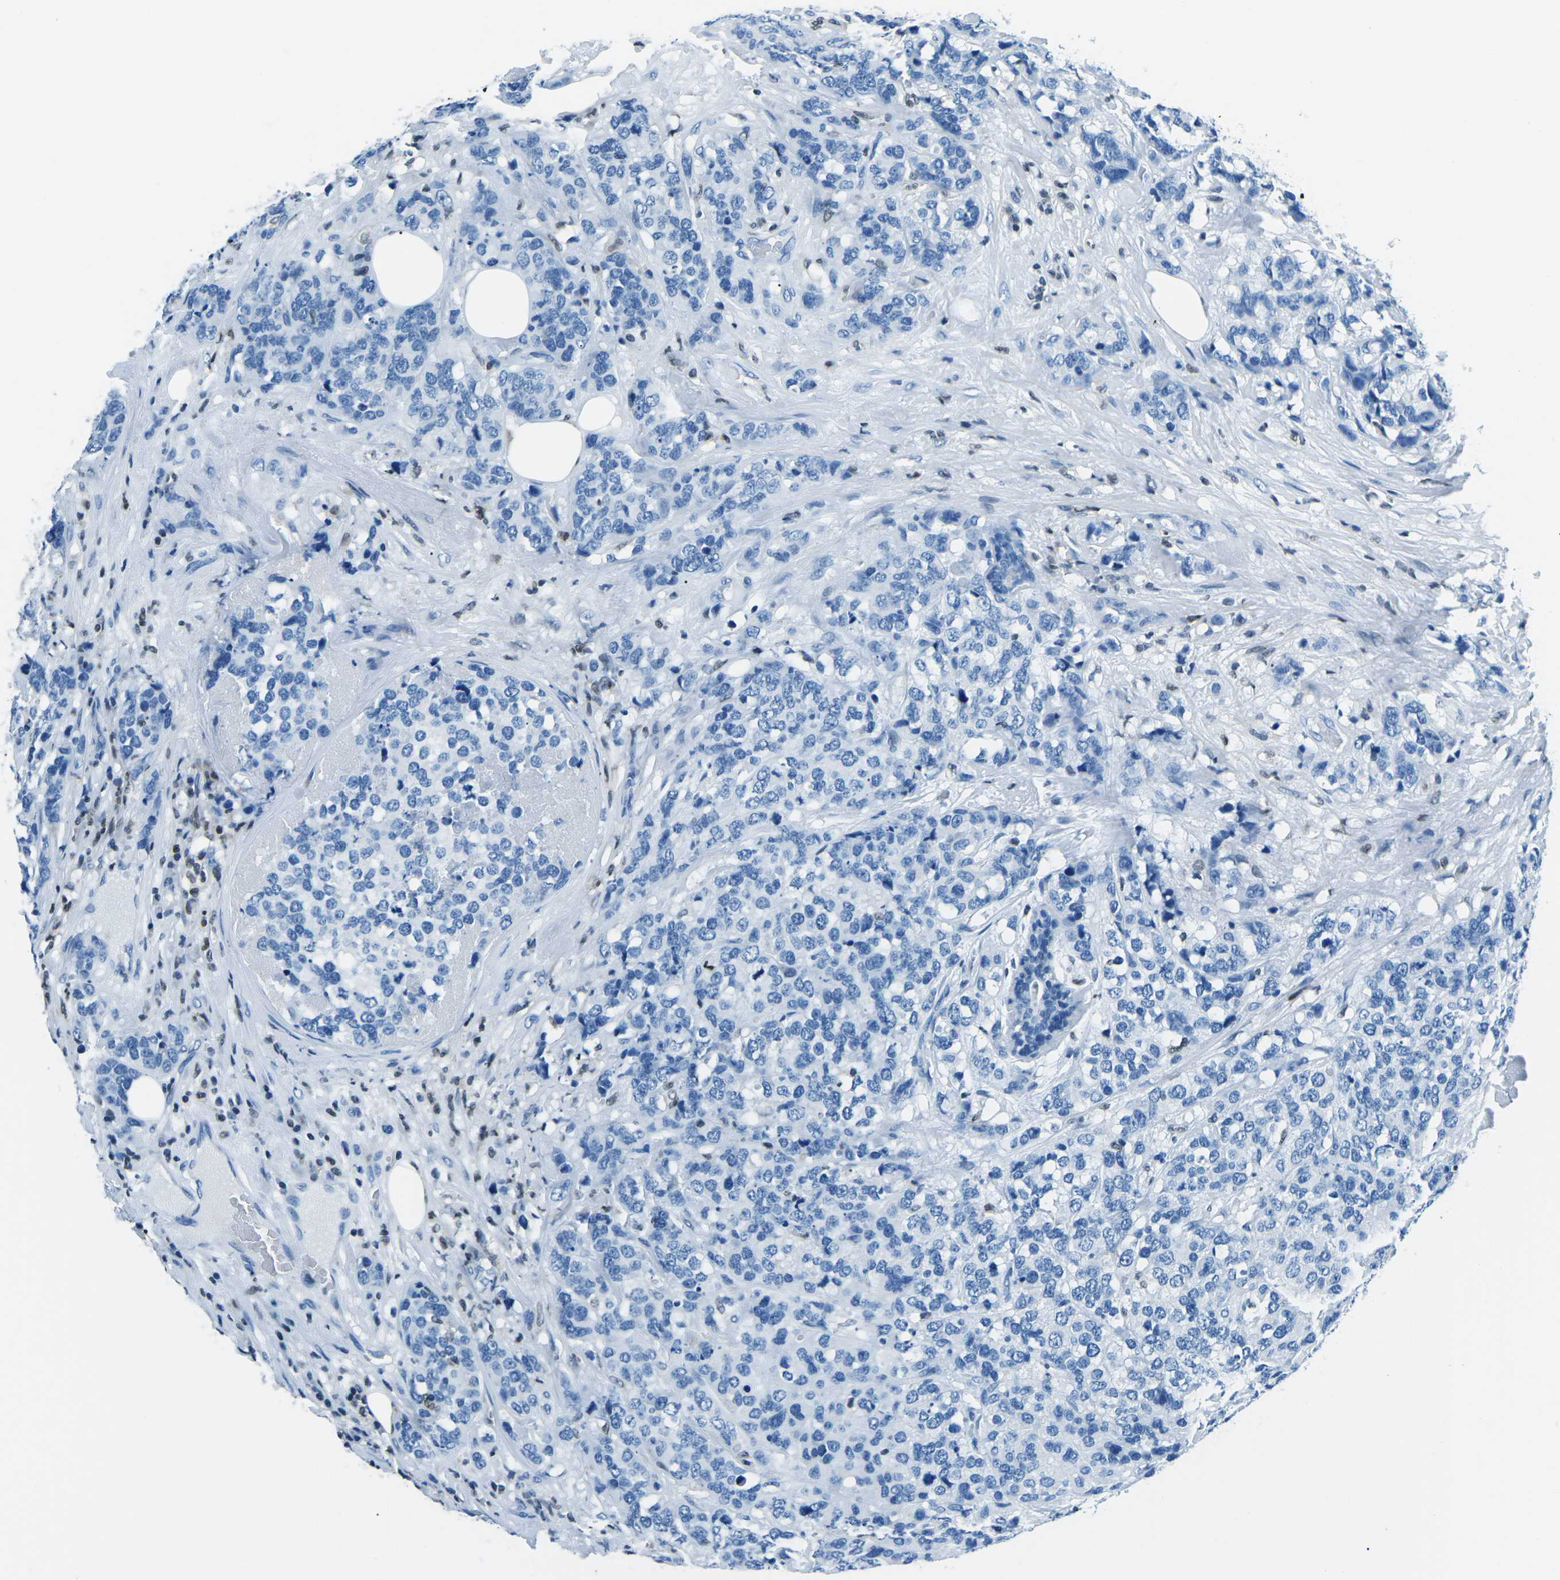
{"staining": {"intensity": "negative", "quantity": "none", "location": "none"}, "tissue": "breast cancer", "cell_type": "Tumor cells", "image_type": "cancer", "snomed": [{"axis": "morphology", "description": "Lobular carcinoma"}, {"axis": "topography", "description": "Breast"}], "caption": "Immunohistochemical staining of breast lobular carcinoma reveals no significant staining in tumor cells.", "gene": "CELF2", "patient": {"sex": "female", "age": 59}}